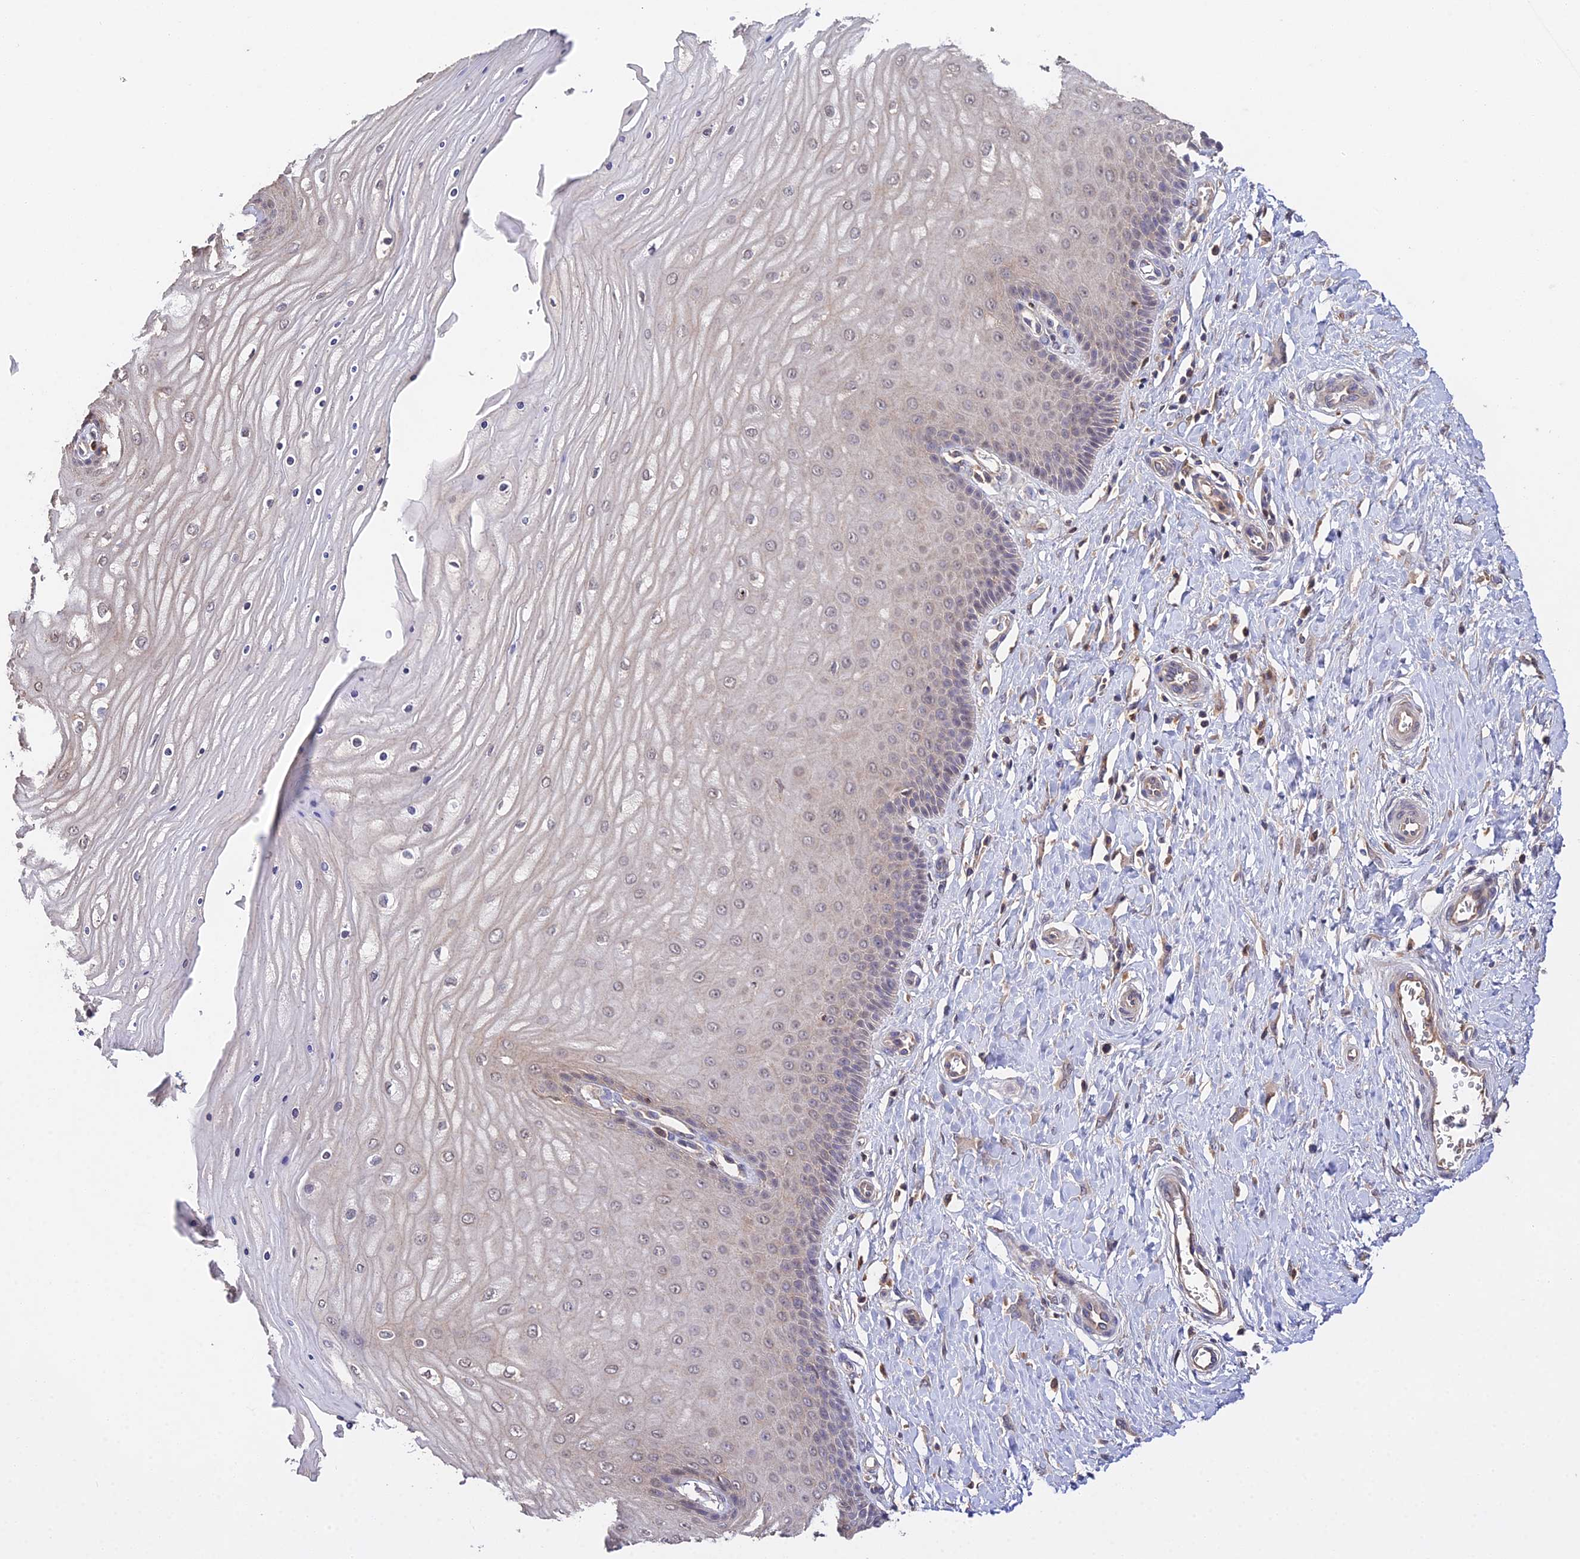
{"staining": {"intensity": "negative", "quantity": "none", "location": "none"}, "tissue": "cervix", "cell_type": "Squamous epithelial cells", "image_type": "normal", "snomed": [{"axis": "morphology", "description": "Normal tissue, NOS"}, {"axis": "topography", "description": "Cervix"}], "caption": "IHC histopathology image of benign cervix: cervix stained with DAB (3,3'-diaminobenzidine) reveals no significant protein staining in squamous epithelial cells.", "gene": "FBP1", "patient": {"sex": "female", "age": 55}}